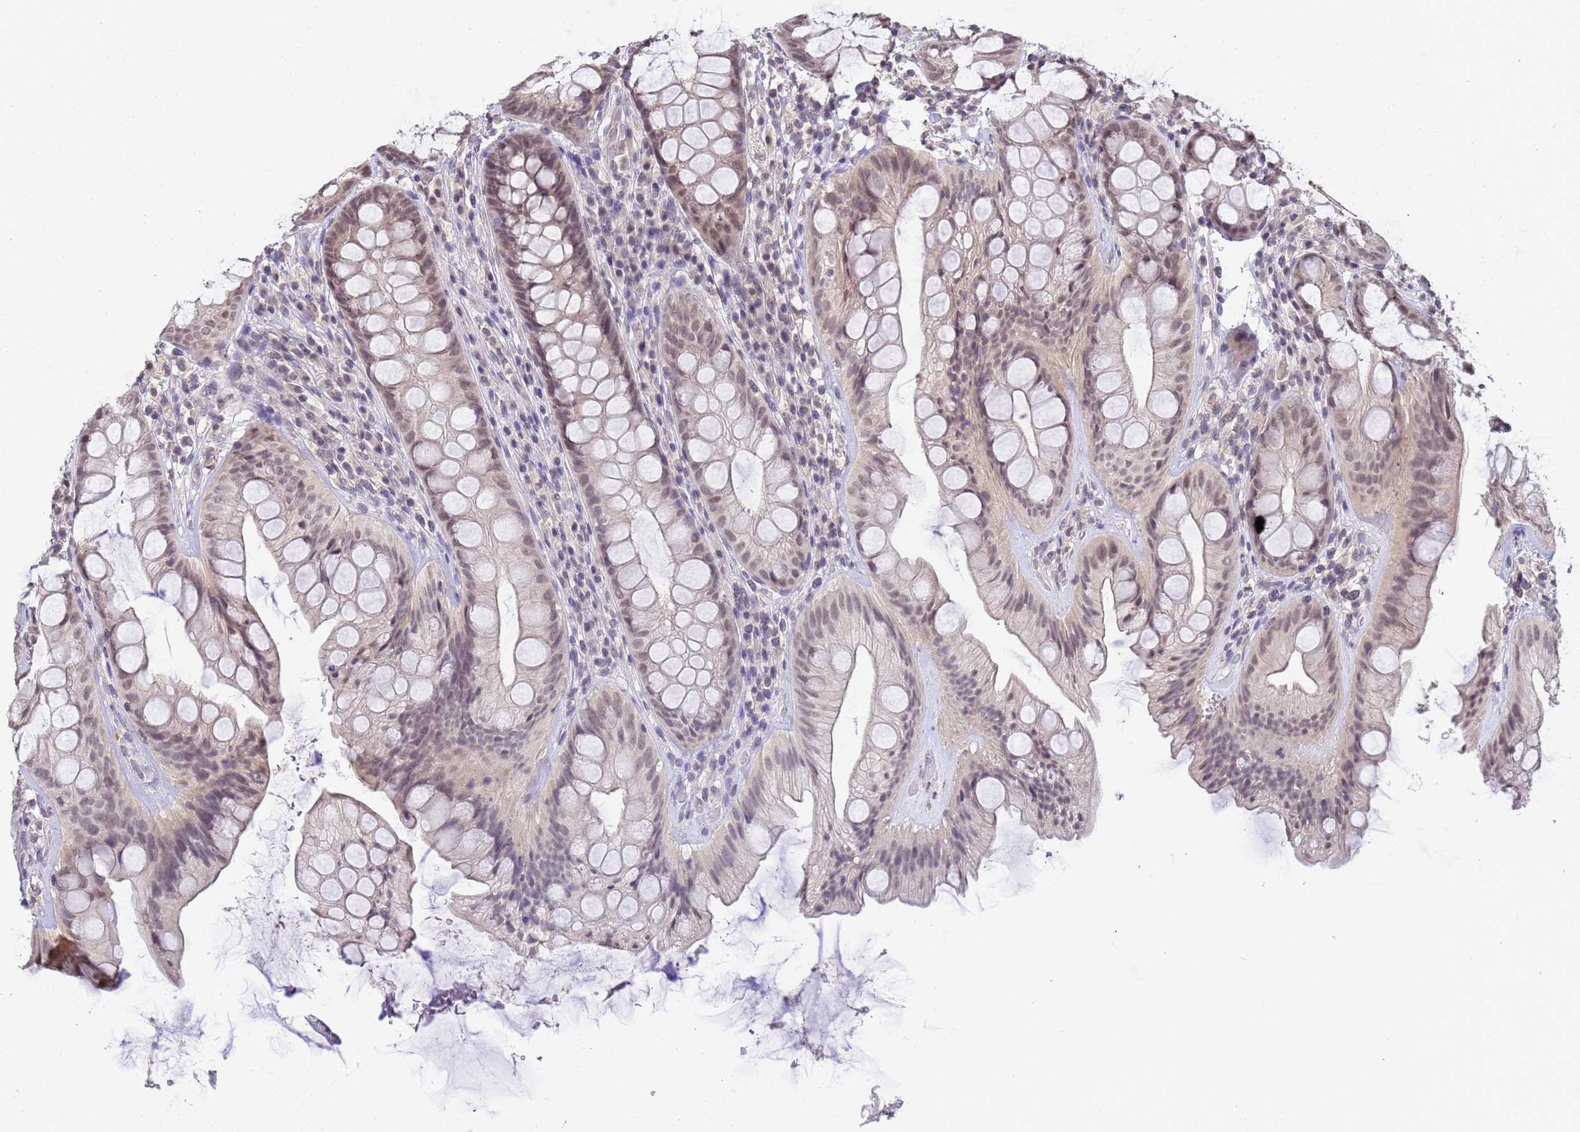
{"staining": {"intensity": "weak", "quantity": "<25%", "location": "nuclear"}, "tissue": "rectum", "cell_type": "Glandular cells", "image_type": "normal", "snomed": [{"axis": "morphology", "description": "Normal tissue, NOS"}, {"axis": "topography", "description": "Rectum"}], "caption": "DAB (3,3'-diaminobenzidine) immunohistochemical staining of unremarkable rectum demonstrates no significant expression in glandular cells.", "gene": "MYL7", "patient": {"sex": "male", "age": 74}}